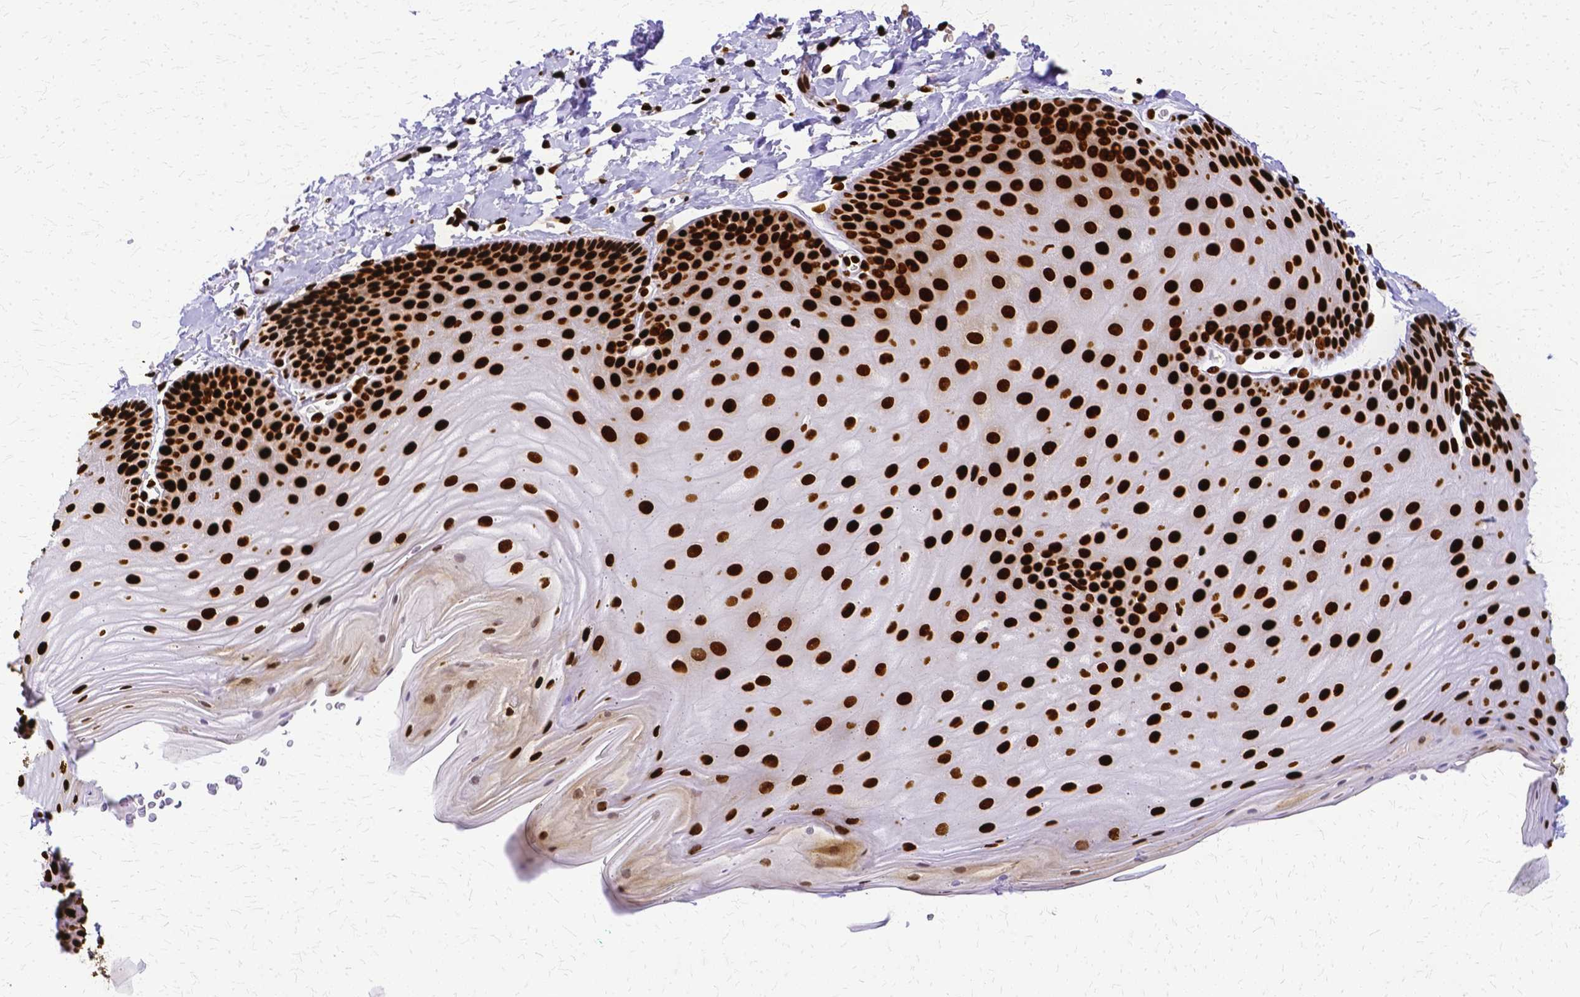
{"staining": {"intensity": "strong", "quantity": ">75%", "location": "nuclear"}, "tissue": "skin", "cell_type": "Epidermal cells", "image_type": "normal", "snomed": [{"axis": "morphology", "description": "Normal tissue, NOS"}, {"axis": "topography", "description": "Anal"}], "caption": "The image shows a brown stain indicating the presence of a protein in the nuclear of epidermal cells in skin.", "gene": "SFPQ", "patient": {"sex": "male", "age": 53}}